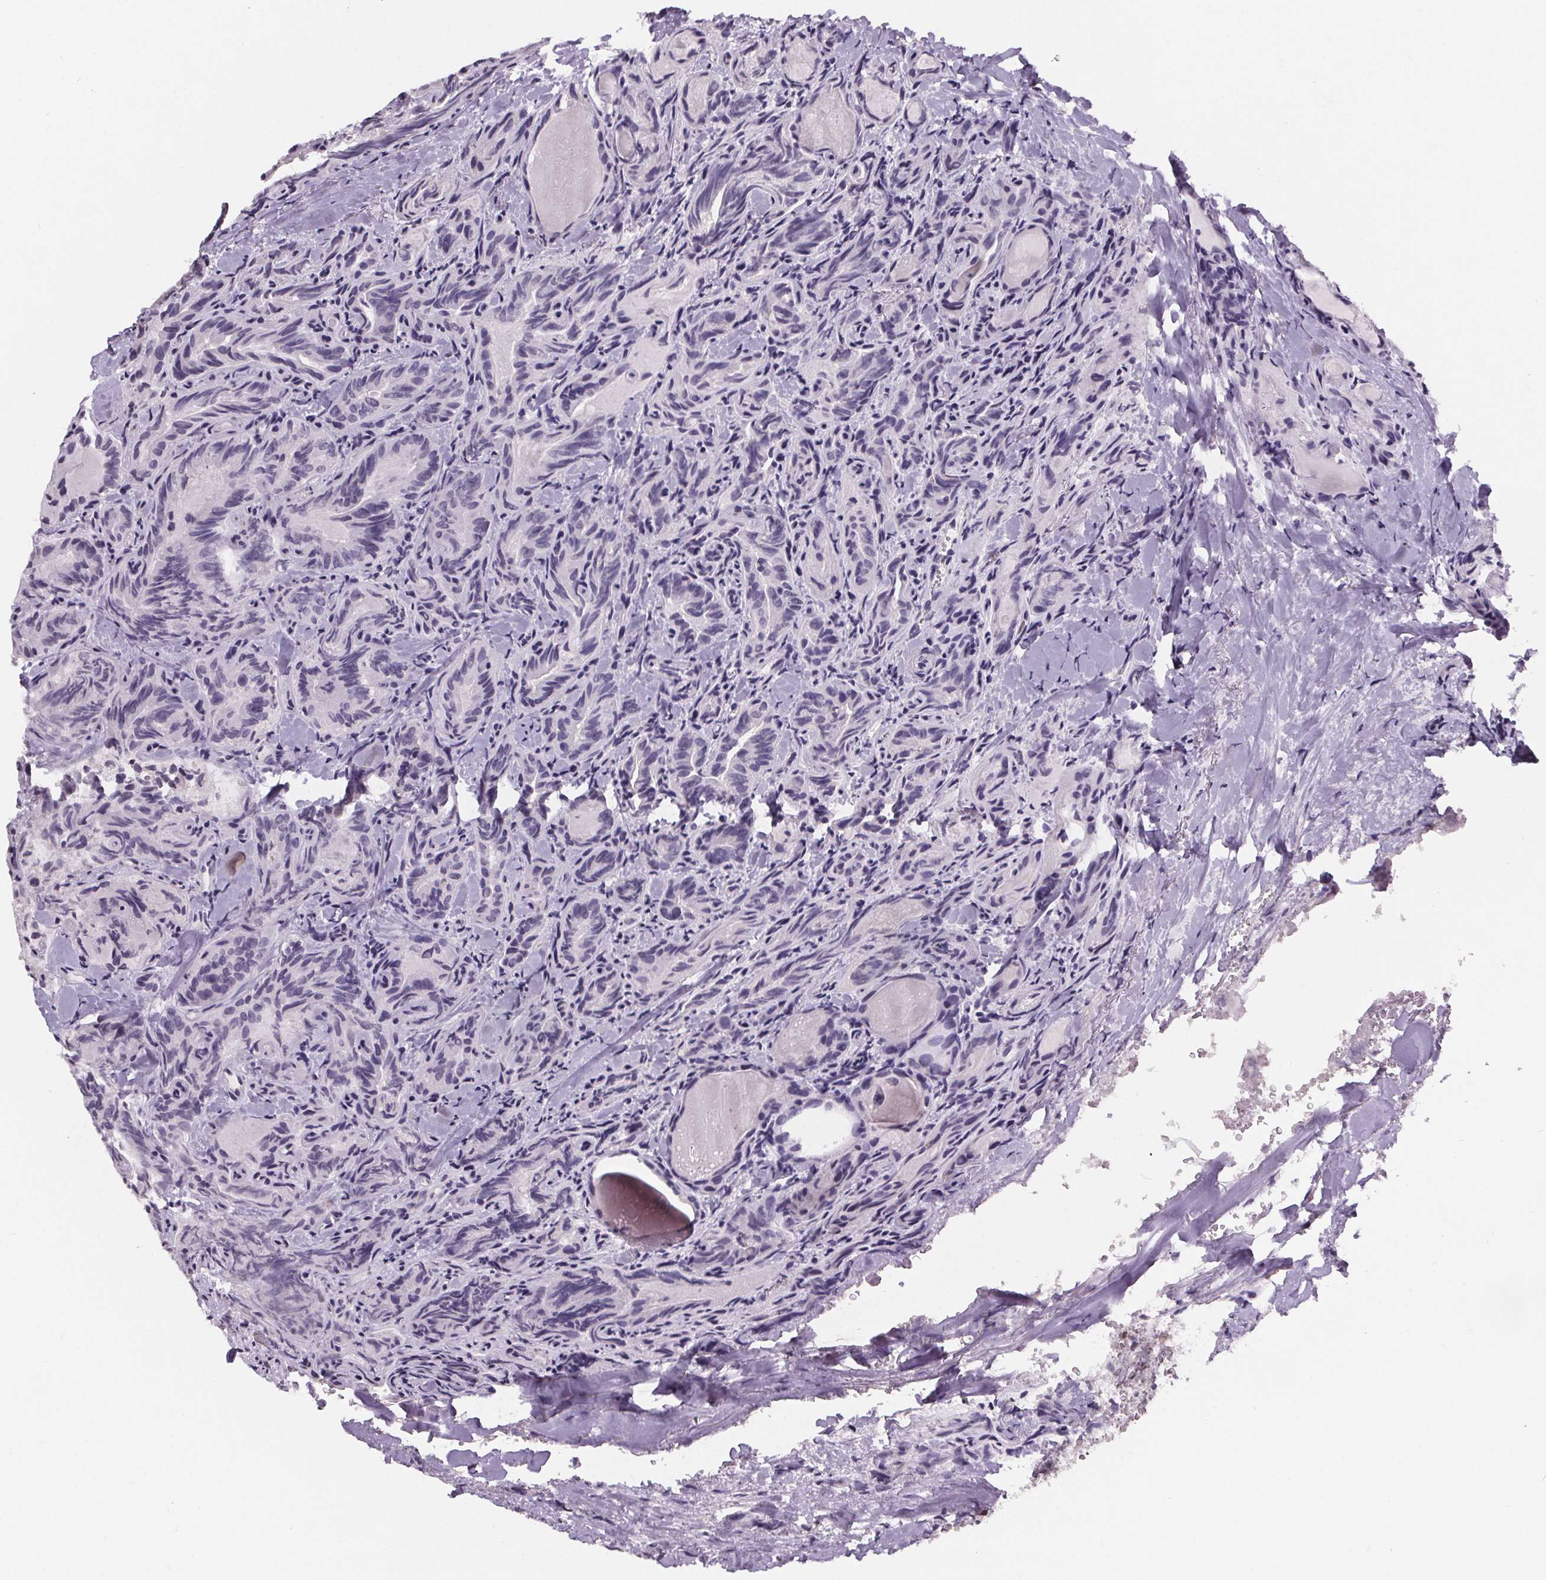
{"staining": {"intensity": "negative", "quantity": "none", "location": "none"}, "tissue": "thyroid cancer", "cell_type": "Tumor cells", "image_type": "cancer", "snomed": [{"axis": "morphology", "description": "Papillary adenocarcinoma, NOS"}, {"axis": "topography", "description": "Thyroid gland"}], "caption": "IHC micrograph of human thyroid papillary adenocarcinoma stained for a protein (brown), which reveals no positivity in tumor cells.", "gene": "NKX6-1", "patient": {"sex": "female", "age": 75}}